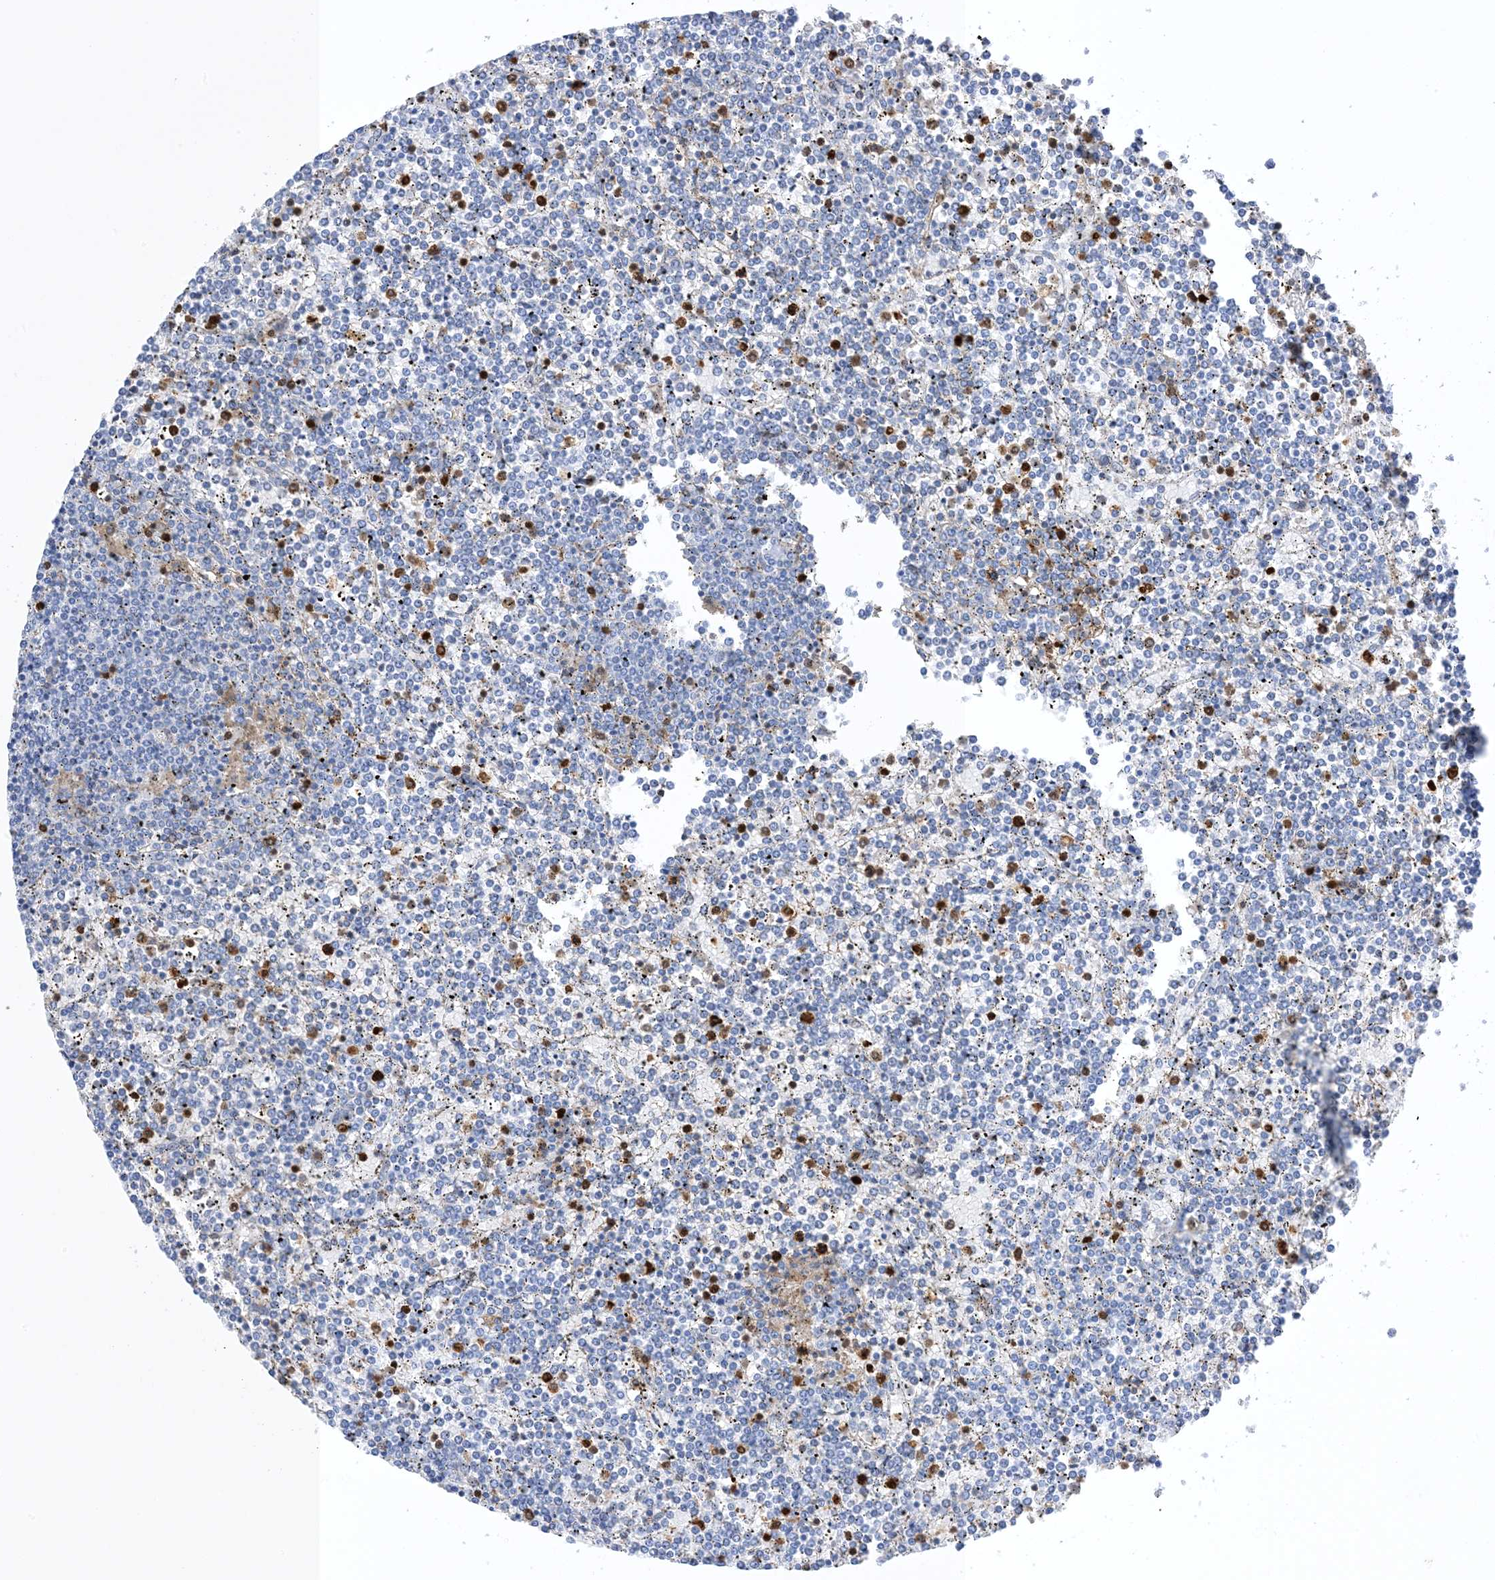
{"staining": {"intensity": "negative", "quantity": "none", "location": "none"}, "tissue": "lymphoma", "cell_type": "Tumor cells", "image_type": "cancer", "snomed": [{"axis": "morphology", "description": "Malignant lymphoma, non-Hodgkin's type, Low grade"}, {"axis": "topography", "description": "Spleen"}], "caption": "Tumor cells are negative for protein expression in human lymphoma.", "gene": "ANXA1", "patient": {"sex": "female", "age": 19}}